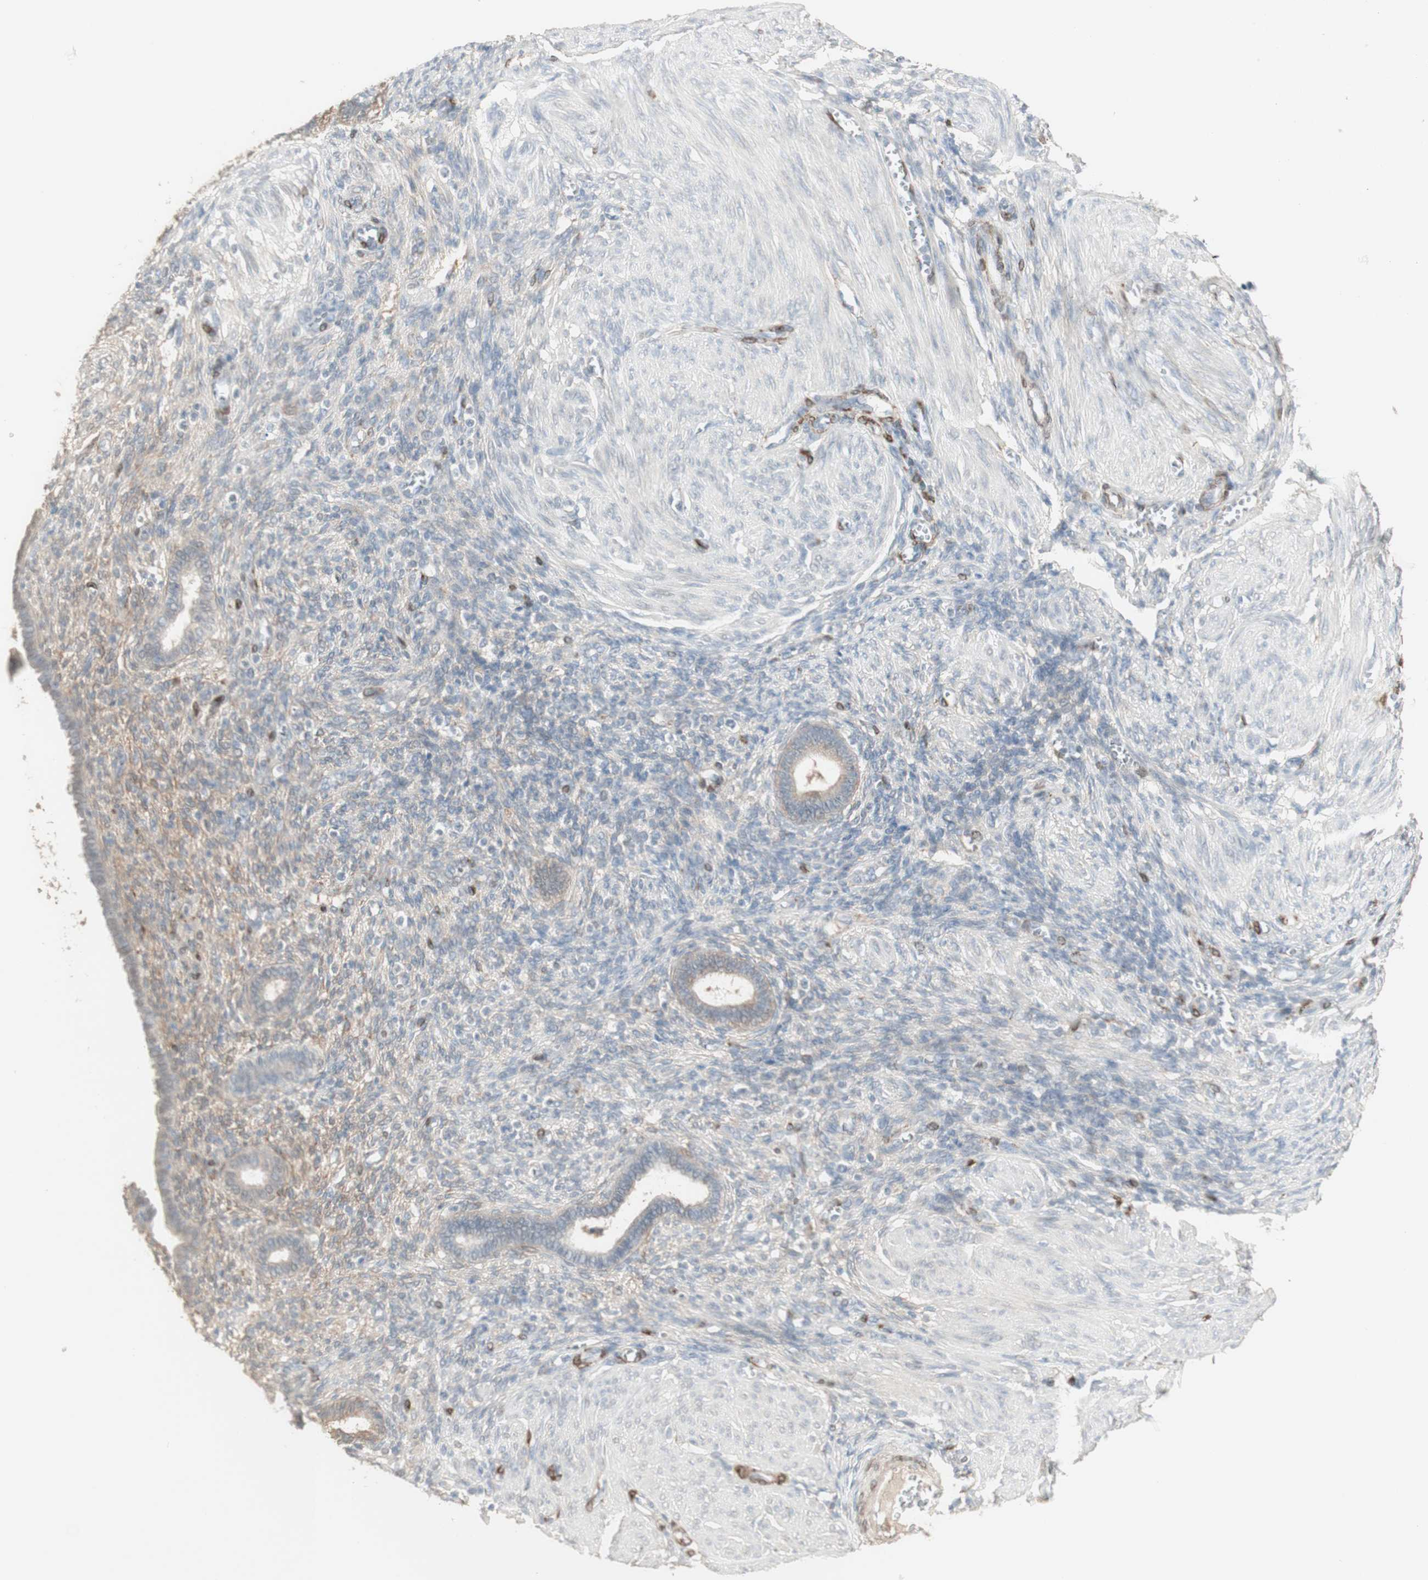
{"staining": {"intensity": "negative", "quantity": "none", "location": "none"}, "tissue": "endometrium", "cell_type": "Cells in endometrial stroma", "image_type": "normal", "snomed": [{"axis": "morphology", "description": "Normal tissue, NOS"}, {"axis": "topography", "description": "Endometrium"}], "caption": "Immunohistochemistry (IHC) of unremarkable endometrium reveals no staining in cells in endometrial stroma.", "gene": "MUC3A", "patient": {"sex": "female", "age": 72}}